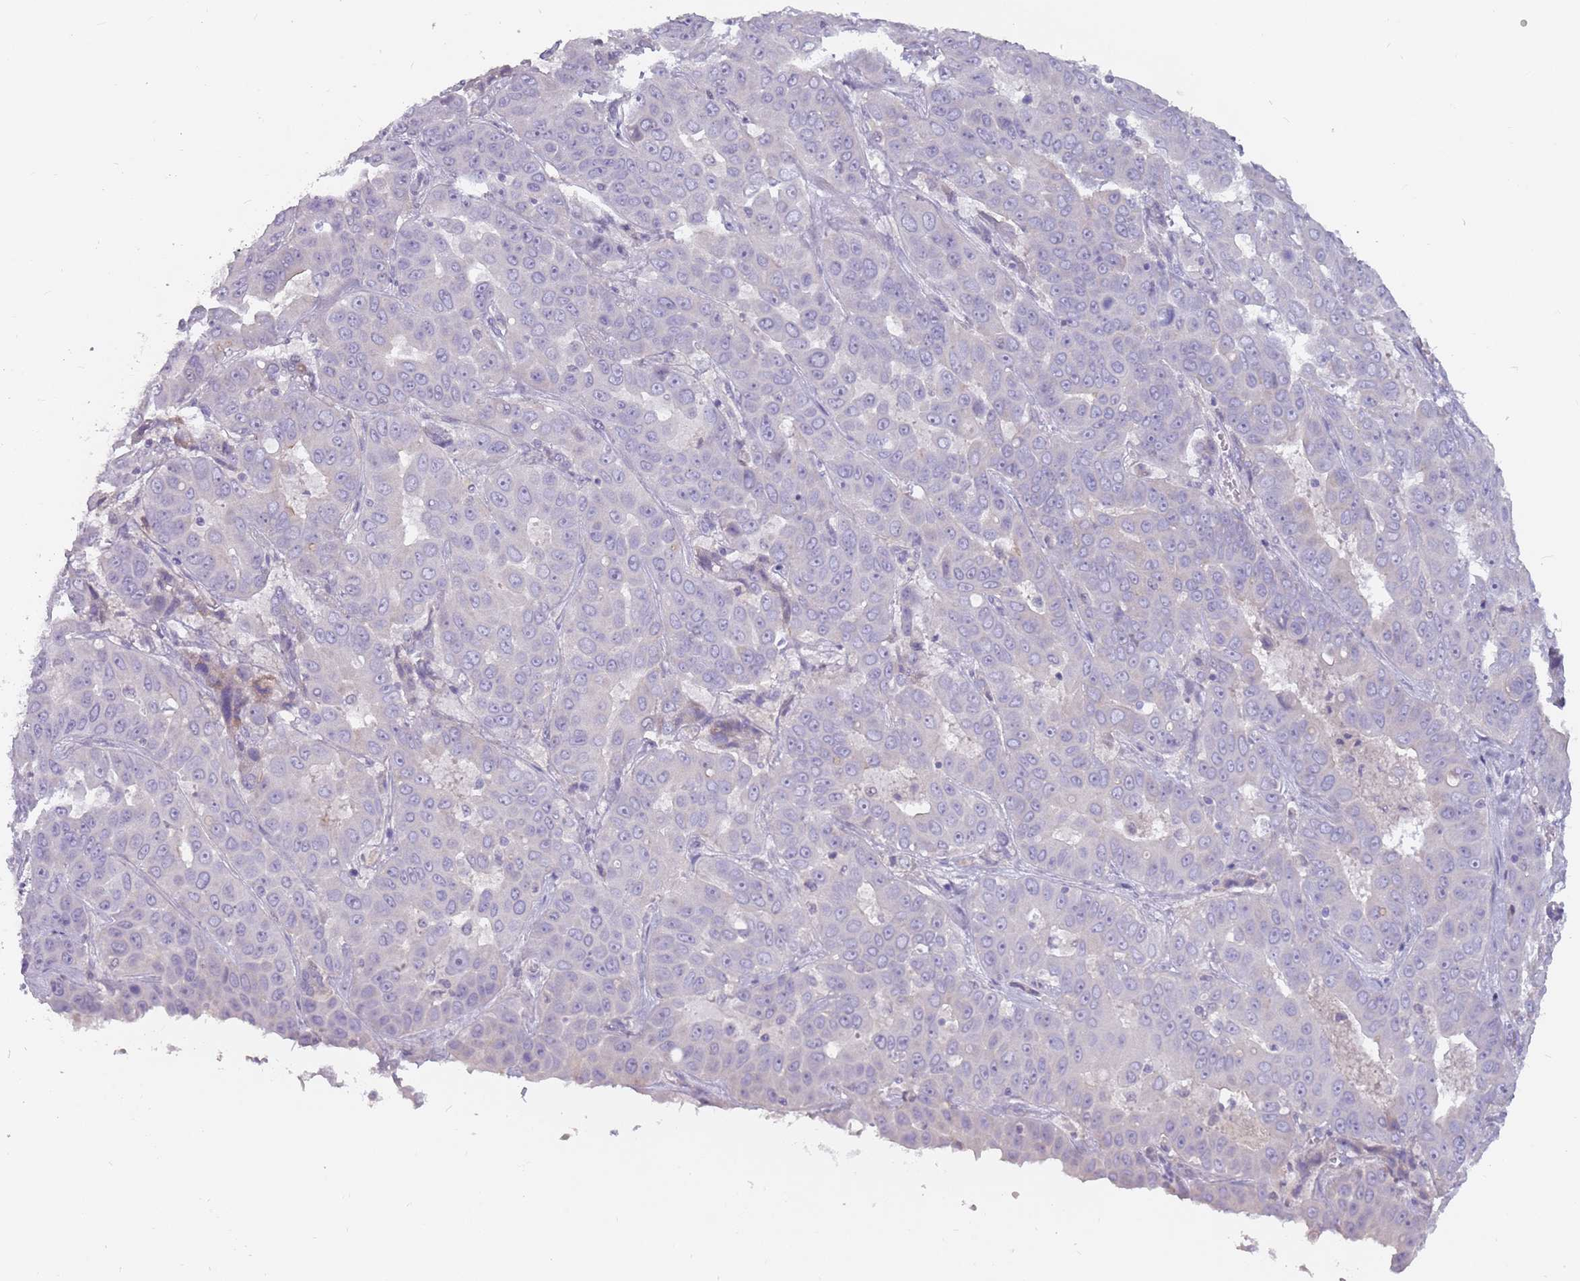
{"staining": {"intensity": "negative", "quantity": "none", "location": "none"}, "tissue": "liver cancer", "cell_type": "Tumor cells", "image_type": "cancer", "snomed": [{"axis": "morphology", "description": "Cholangiocarcinoma"}, {"axis": "topography", "description": "Liver"}], "caption": "A photomicrograph of liver cancer (cholangiocarcinoma) stained for a protein displays no brown staining in tumor cells.", "gene": "DDX4", "patient": {"sex": "female", "age": 52}}